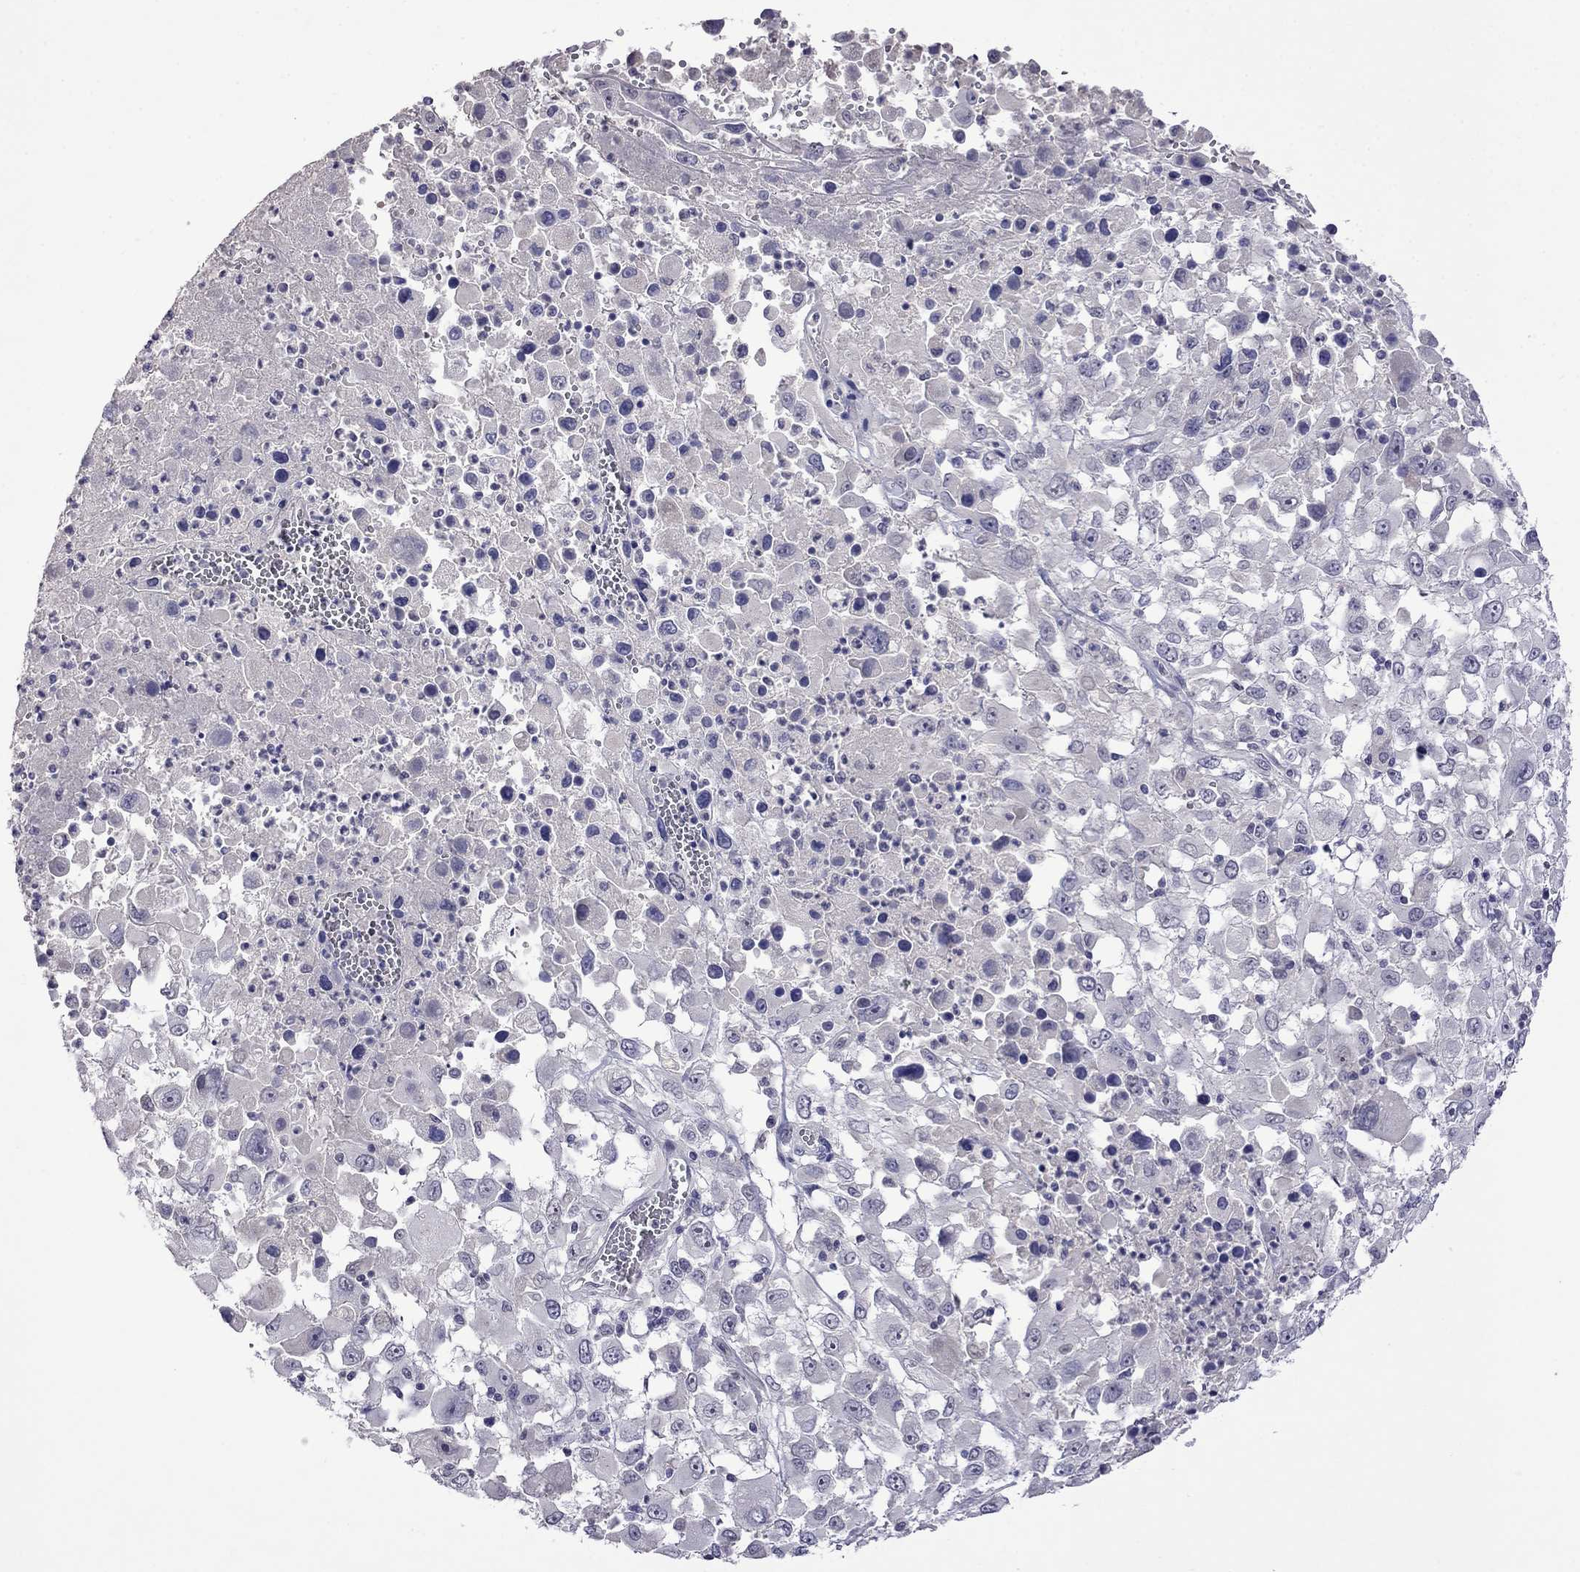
{"staining": {"intensity": "negative", "quantity": "none", "location": "none"}, "tissue": "melanoma", "cell_type": "Tumor cells", "image_type": "cancer", "snomed": [{"axis": "morphology", "description": "Malignant melanoma, Metastatic site"}, {"axis": "topography", "description": "Soft tissue"}], "caption": "Melanoma was stained to show a protein in brown. There is no significant staining in tumor cells. (DAB (3,3'-diaminobenzidine) immunohistochemistry, high magnification).", "gene": "STAR", "patient": {"sex": "male", "age": 50}}